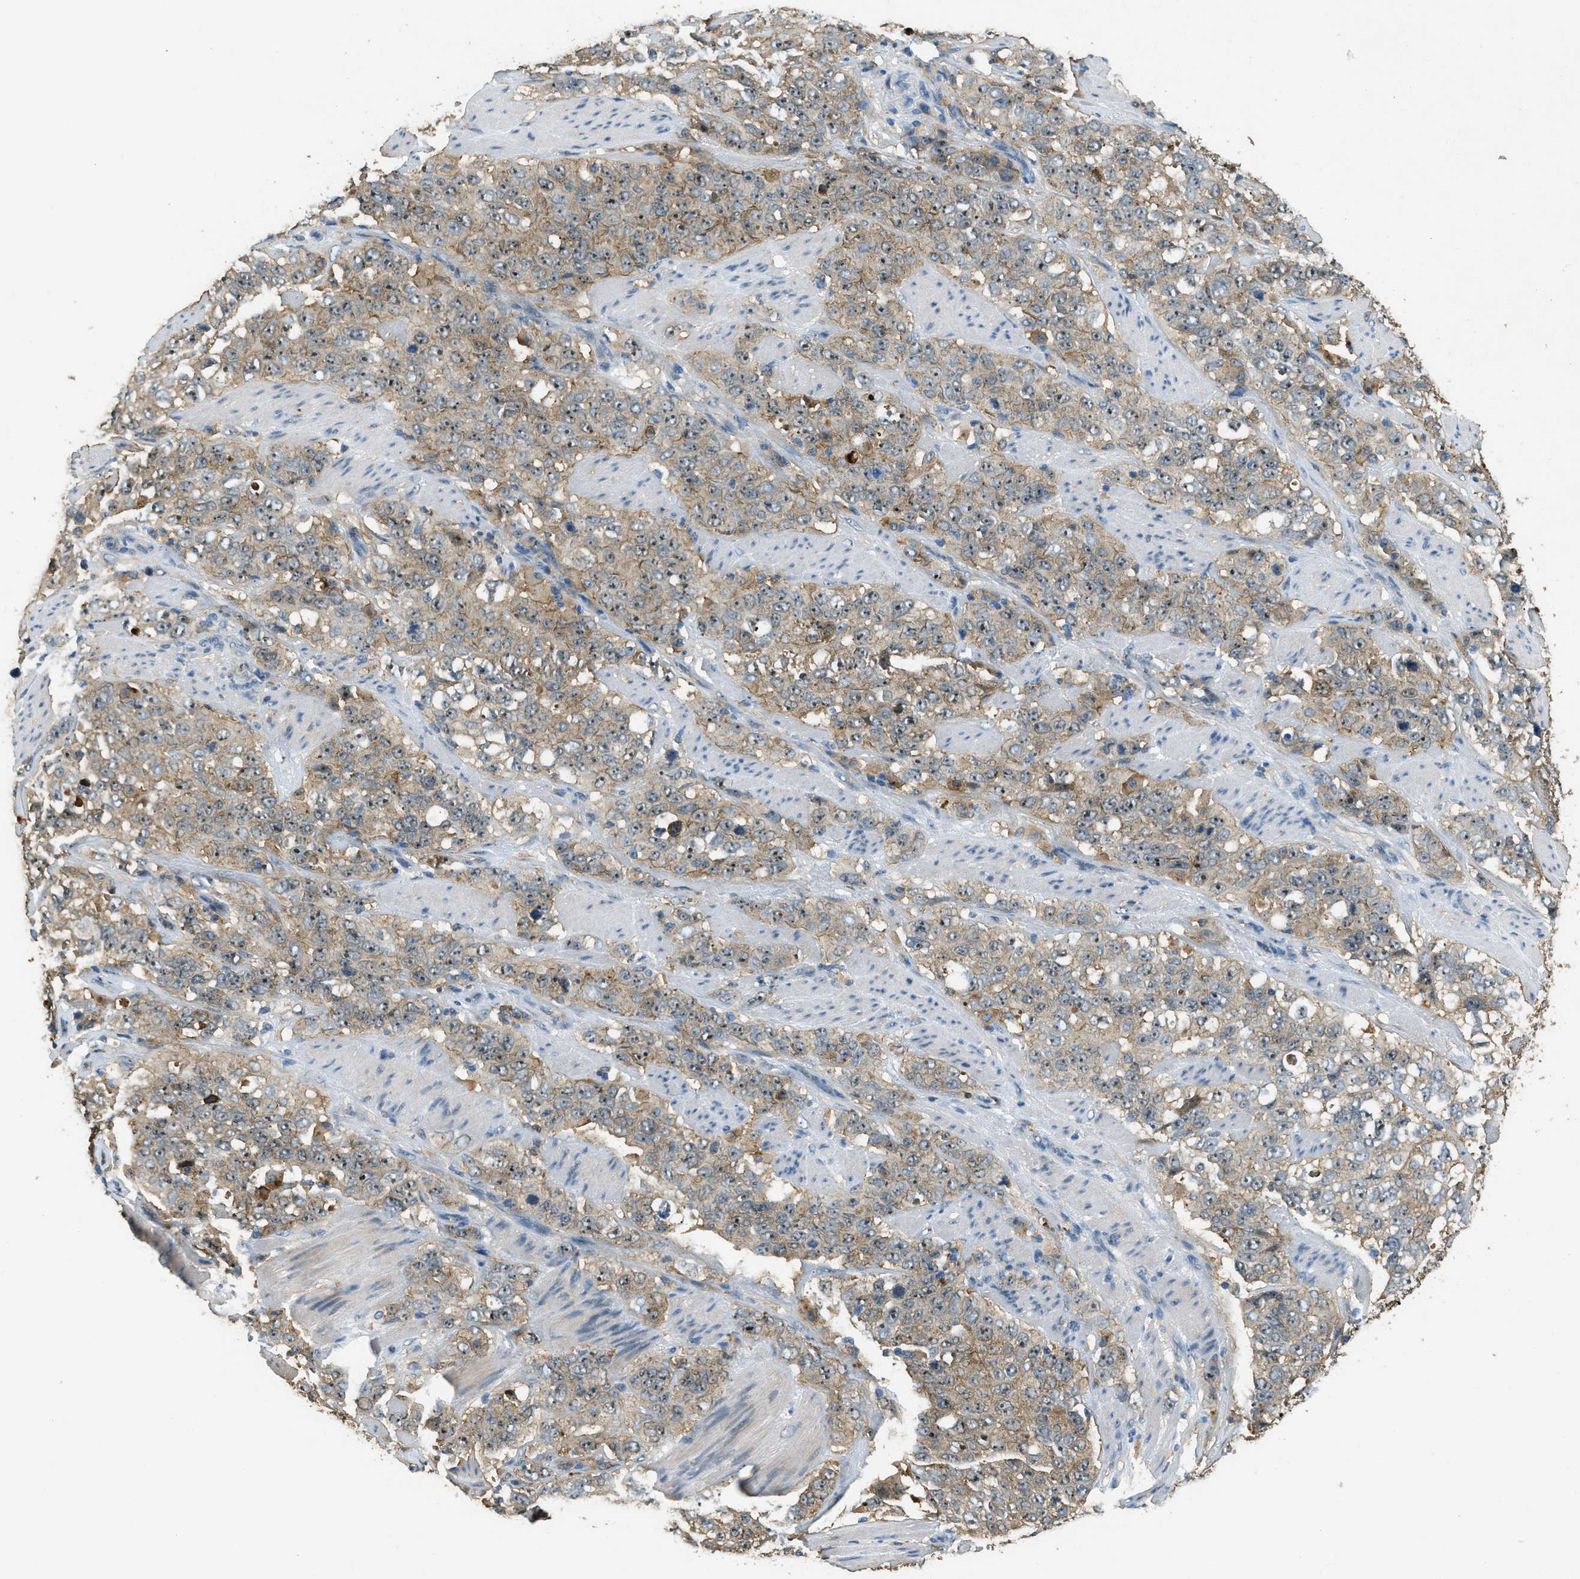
{"staining": {"intensity": "moderate", "quantity": ">75%", "location": "cytoplasmic/membranous,nuclear"}, "tissue": "stomach cancer", "cell_type": "Tumor cells", "image_type": "cancer", "snomed": [{"axis": "morphology", "description": "Adenocarcinoma, NOS"}, {"axis": "topography", "description": "Stomach"}], "caption": "Stomach cancer was stained to show a protein in brown. There is medium levels of moderate cytoplasmic/membranous and nuclear positivity in approximately >75% of tumor cells. The staining is performed using DAB brown chromogen to label protein expression. The nuclei are counter-stained blue using hematoxylin.", "gene": "OSMR", "patient": {"sex": "male", "age": 48}}